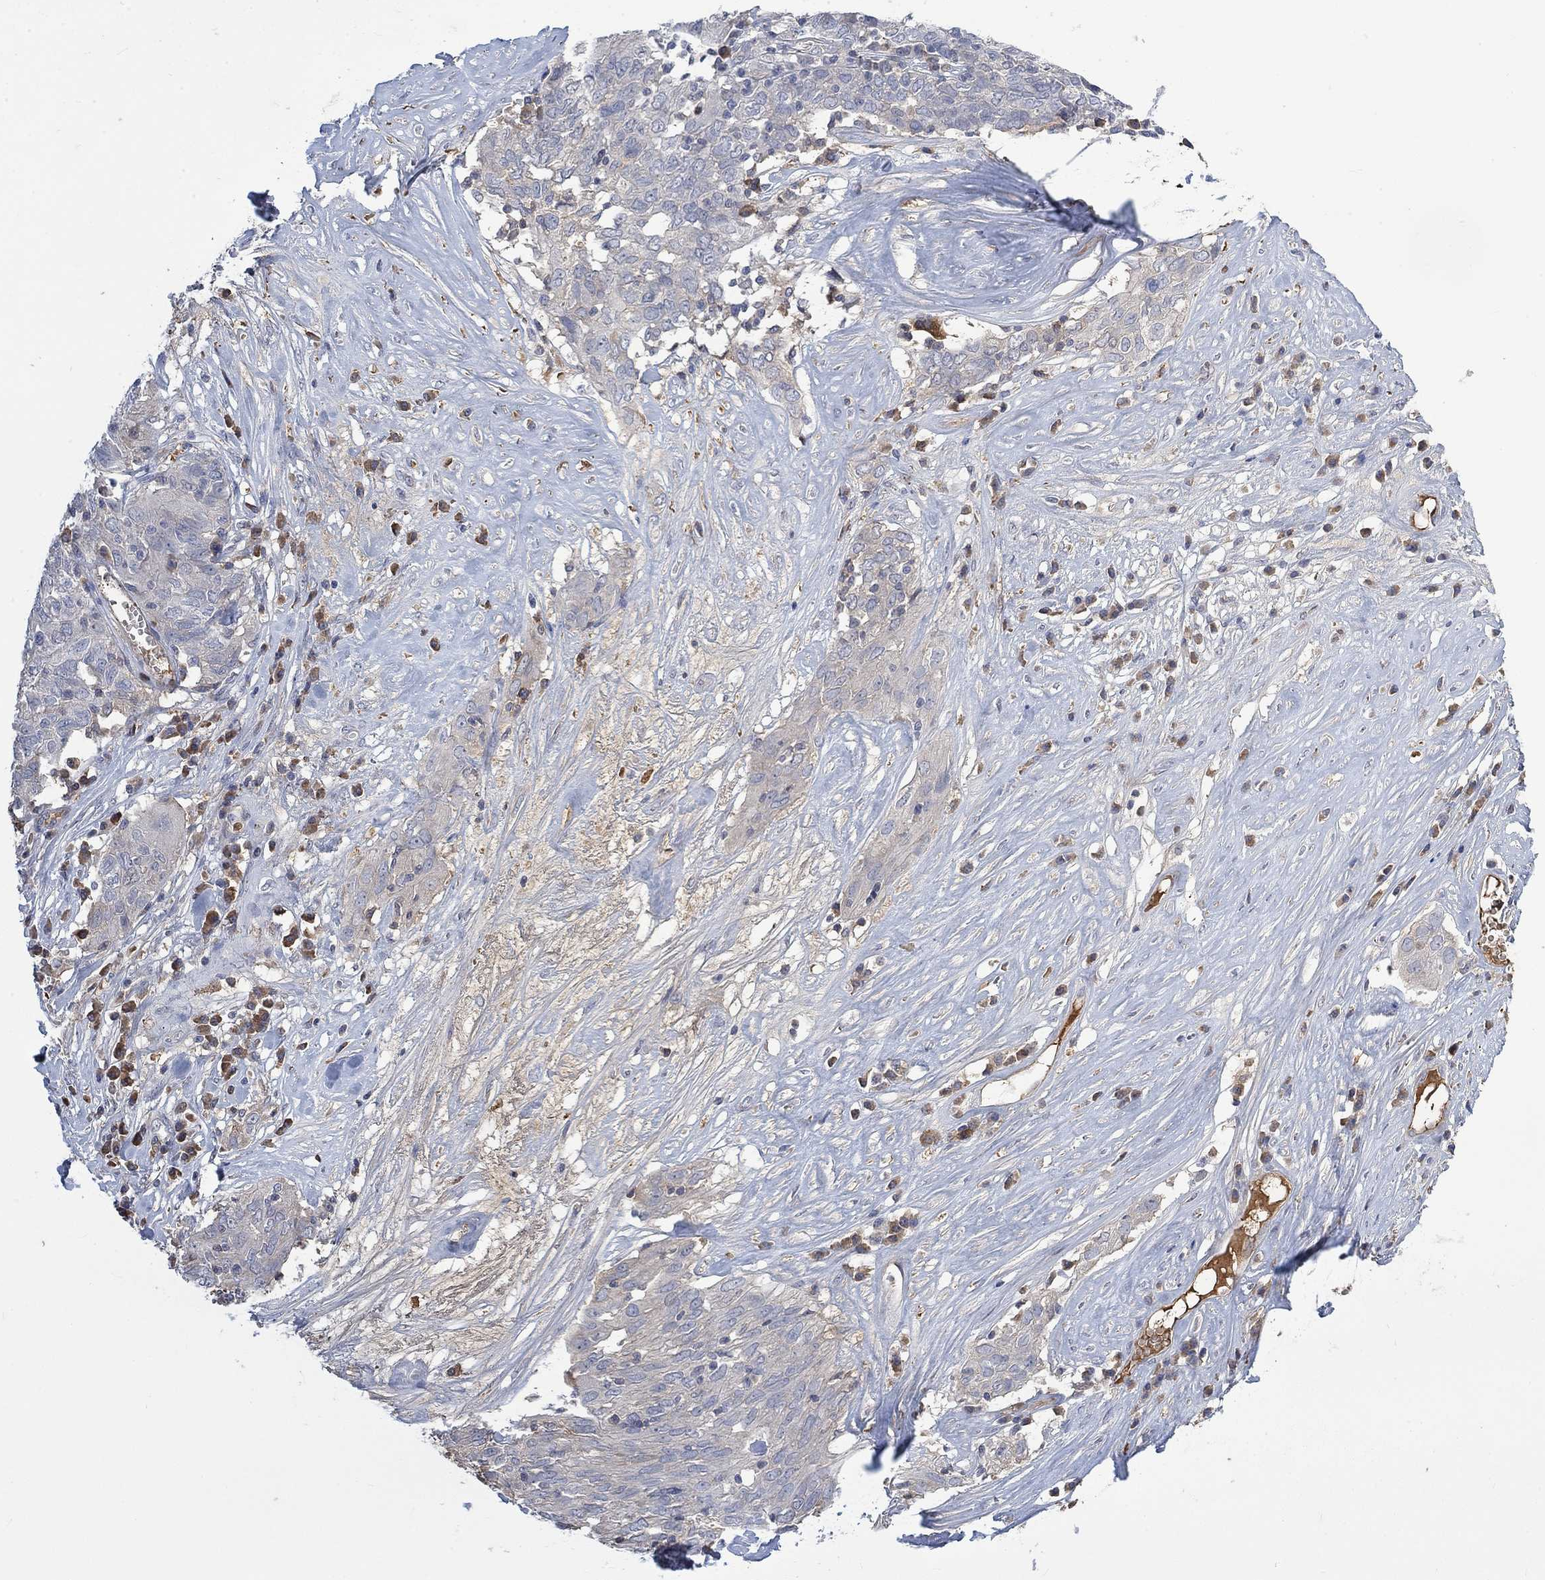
{"staining": {"intensity": "negative", "quantity": "none", "location": "none"}, "tissue": "ovarian cancer", "cell_type": "Tumor cells", "image_type": "cancer", "snomed": [{"axis": "morphology", "description": "Carcinoma, endometroid"}, {"axis": "topography", "description": "Ovary"}], "caption": "Protein analysis of ovarian cancer (endometroid carcinoma) exhibits no significant expression in tumor cells.", "gene": "MSTN", "patient": {"sex": "female", "age": 50}}